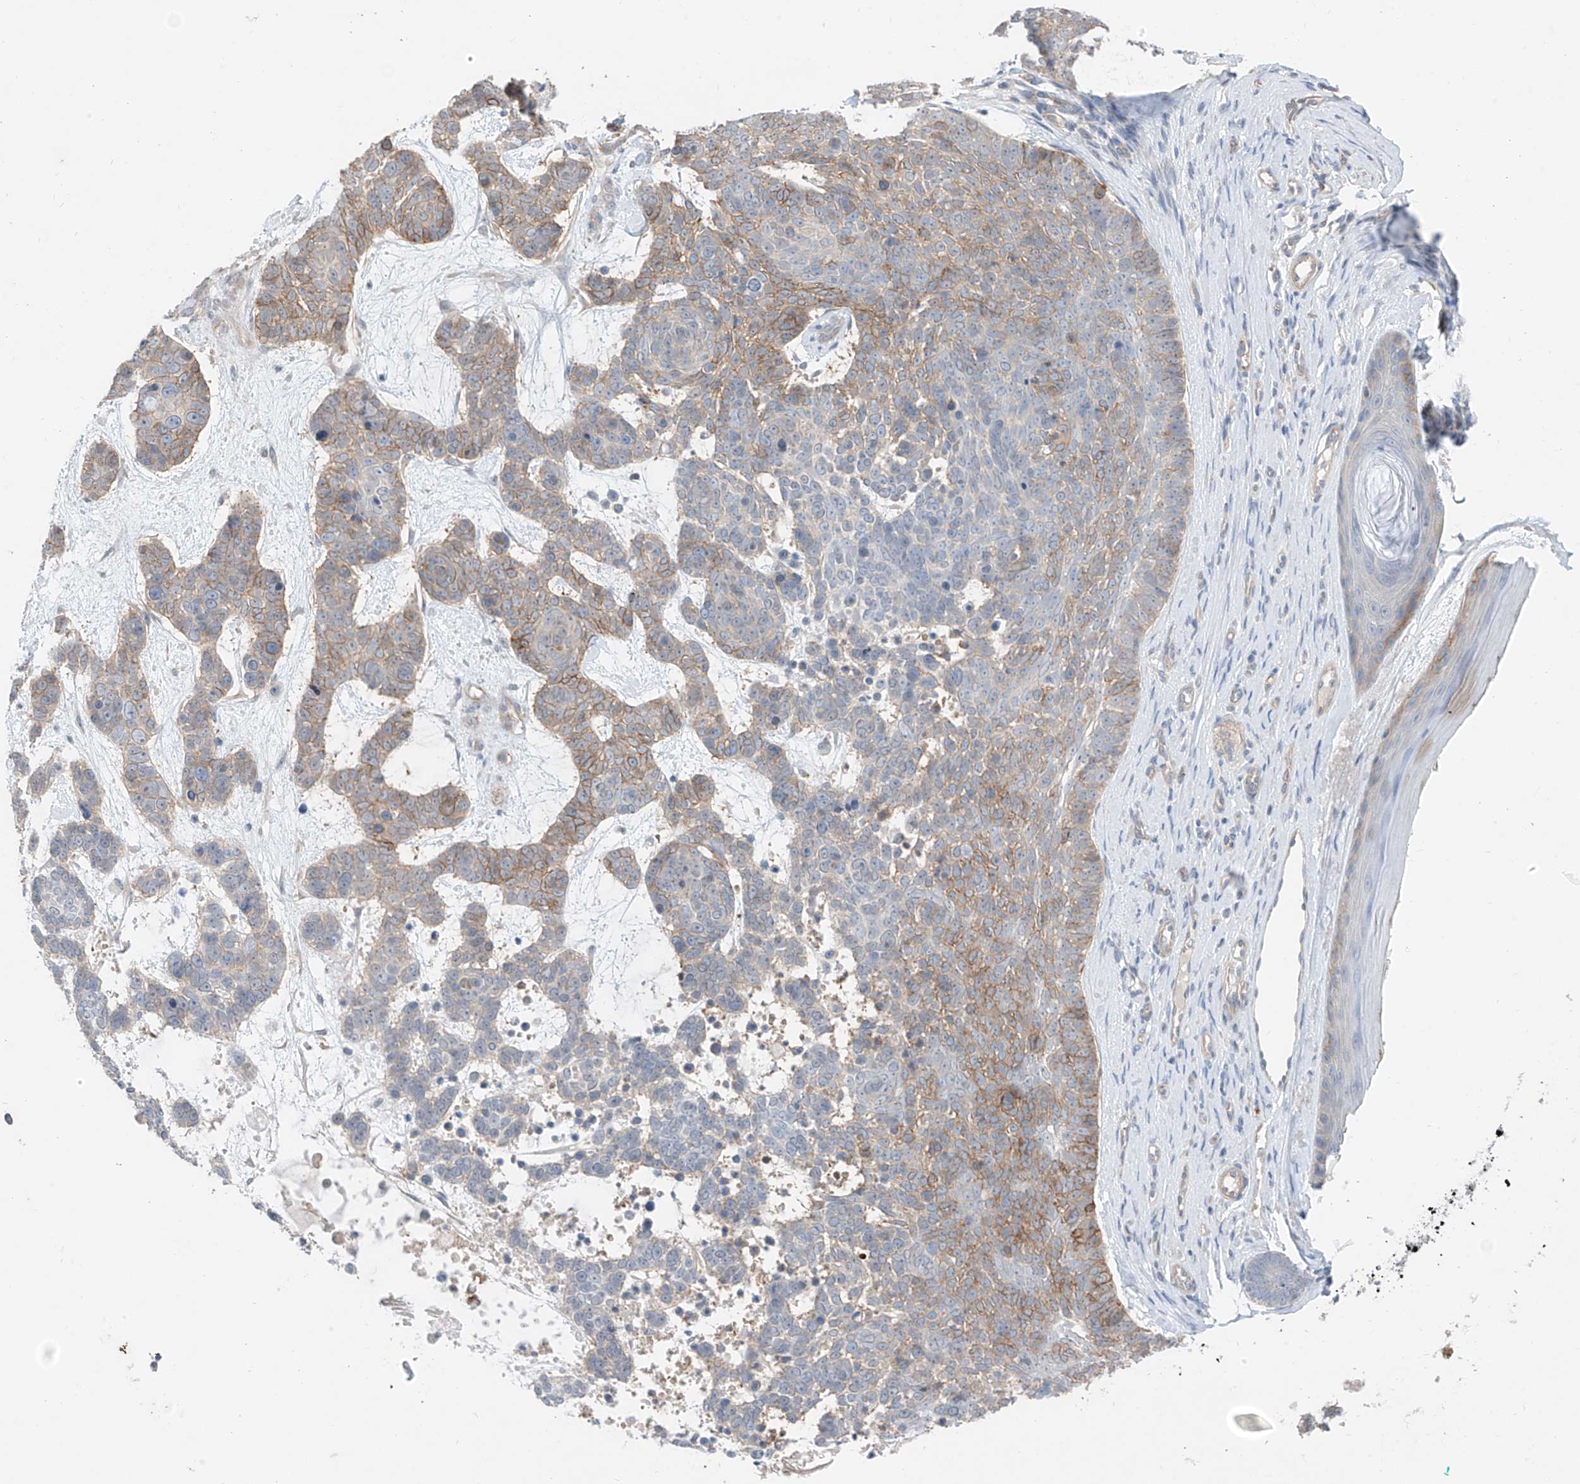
{"staining": {"intensity": "moderate", "quantity": "25%-75%", "location": "cytoplasmic/membranous"}, "tissue": "skin cancer", "cell_type": "Tumor cells", "image_type": "cancer", "snomed": [{"axis": "morphology", "description": "Basal cell carcinoma"}, {"axis": "topography", "description": "Skin"}], "caption": "A brown stain highlights moderate cytoplasmic/membranous expression of a protein in skin cancer tumor cells.", "gene": "ABLIM2", "patient": {"sex": "female", "age": 81}}